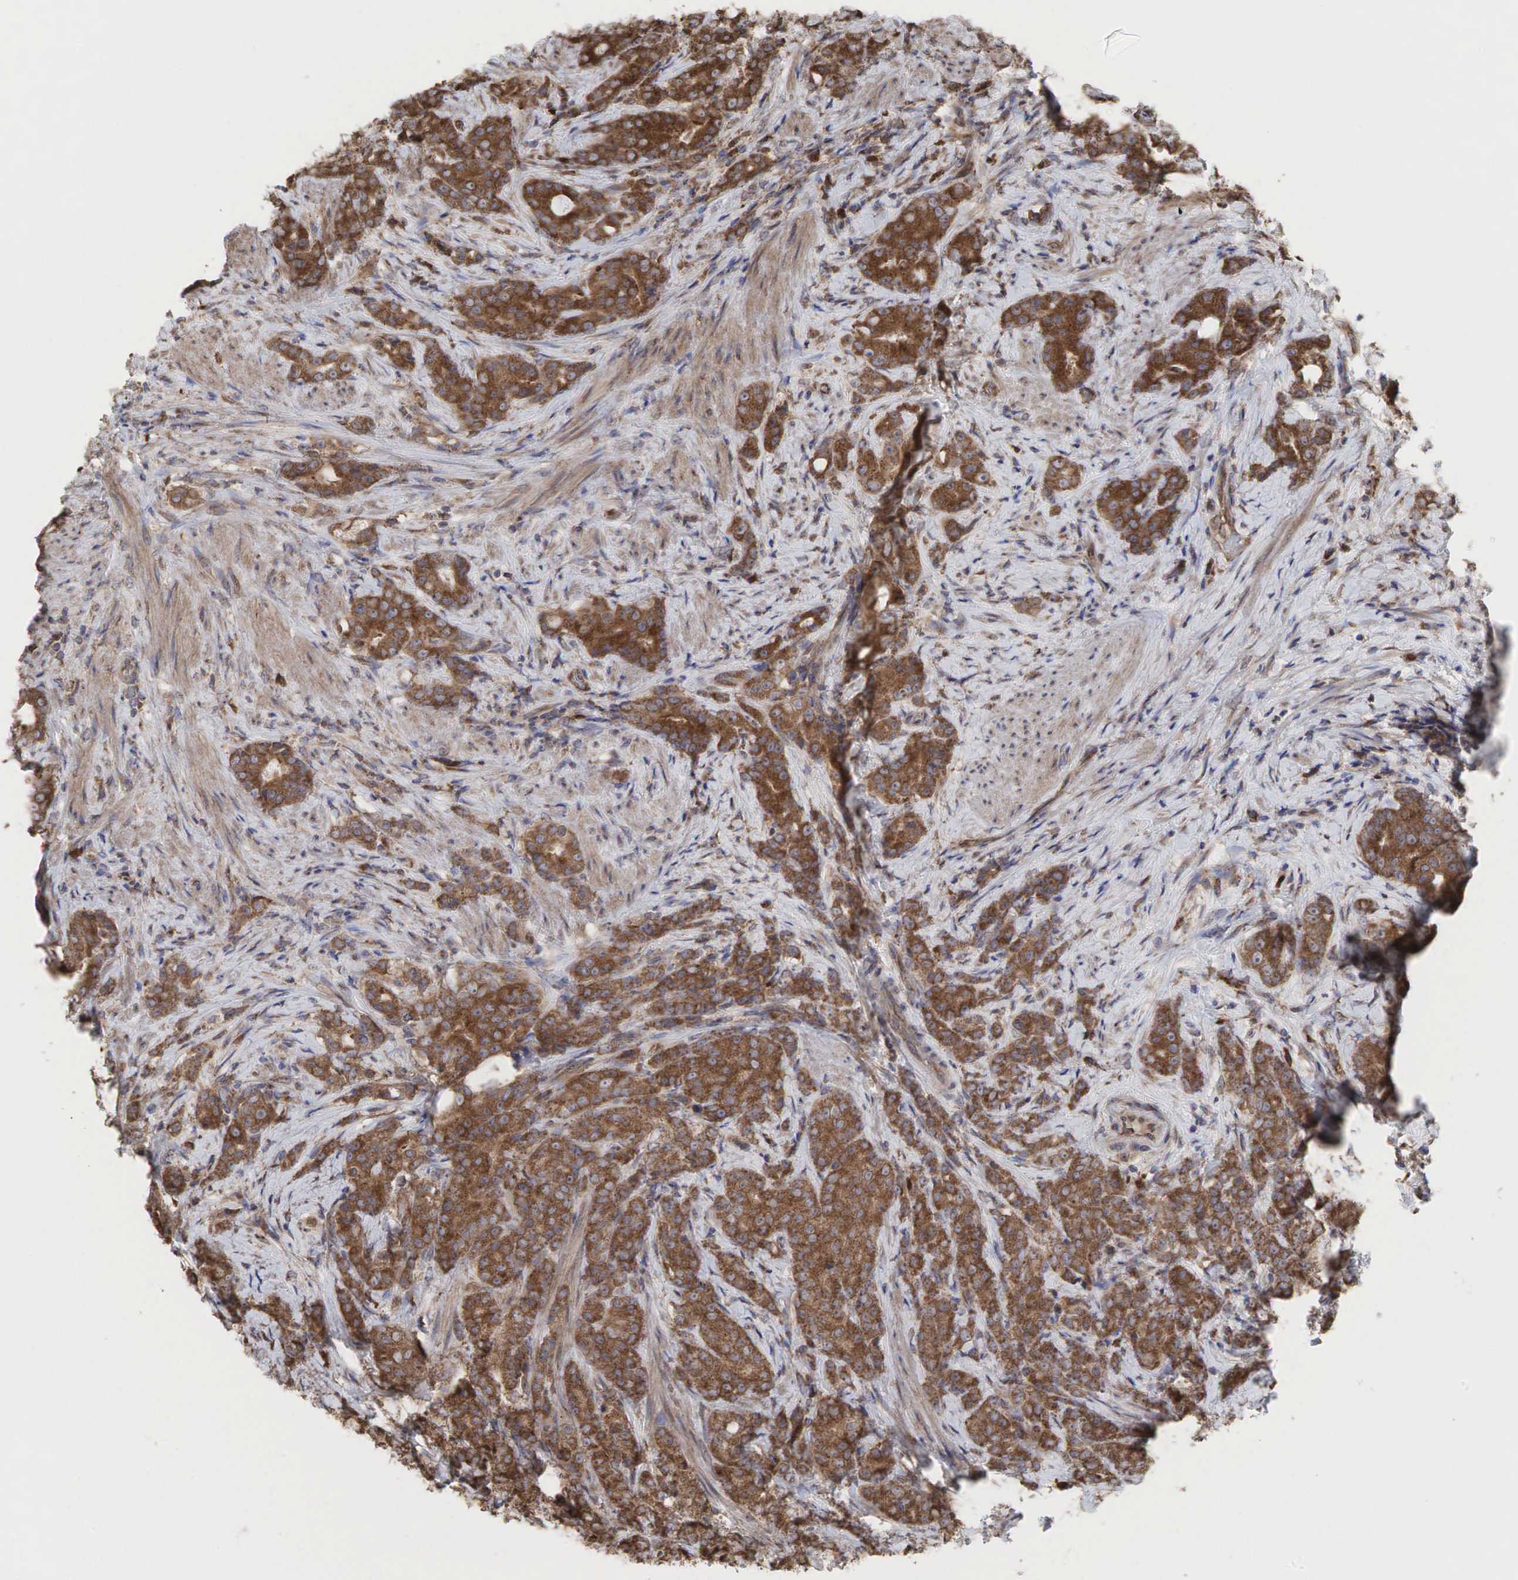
{"staining": {"intensity": "moderate", "quantity": ">75%", "location": "cytoplasmic/membranous"}, "tissue": "prostate cancer", "cell_type": "Tumor cells", "image_type": "cancer", "snomed": [{"axis": "morphology", "description": "Adenocarcinoma, Medium grade"}, {"axis": "topography", "description": "Prostate"}], "caption": "Prostate medium-grade adenocarcinoma stained for a protein displays moderate cytoplasmic/membranous positivity in tumor cells. (IHC, brightfield microscopy, high magnification).", "gene": "PABPC5", "patient": {"sex": "male", "age": 59}}